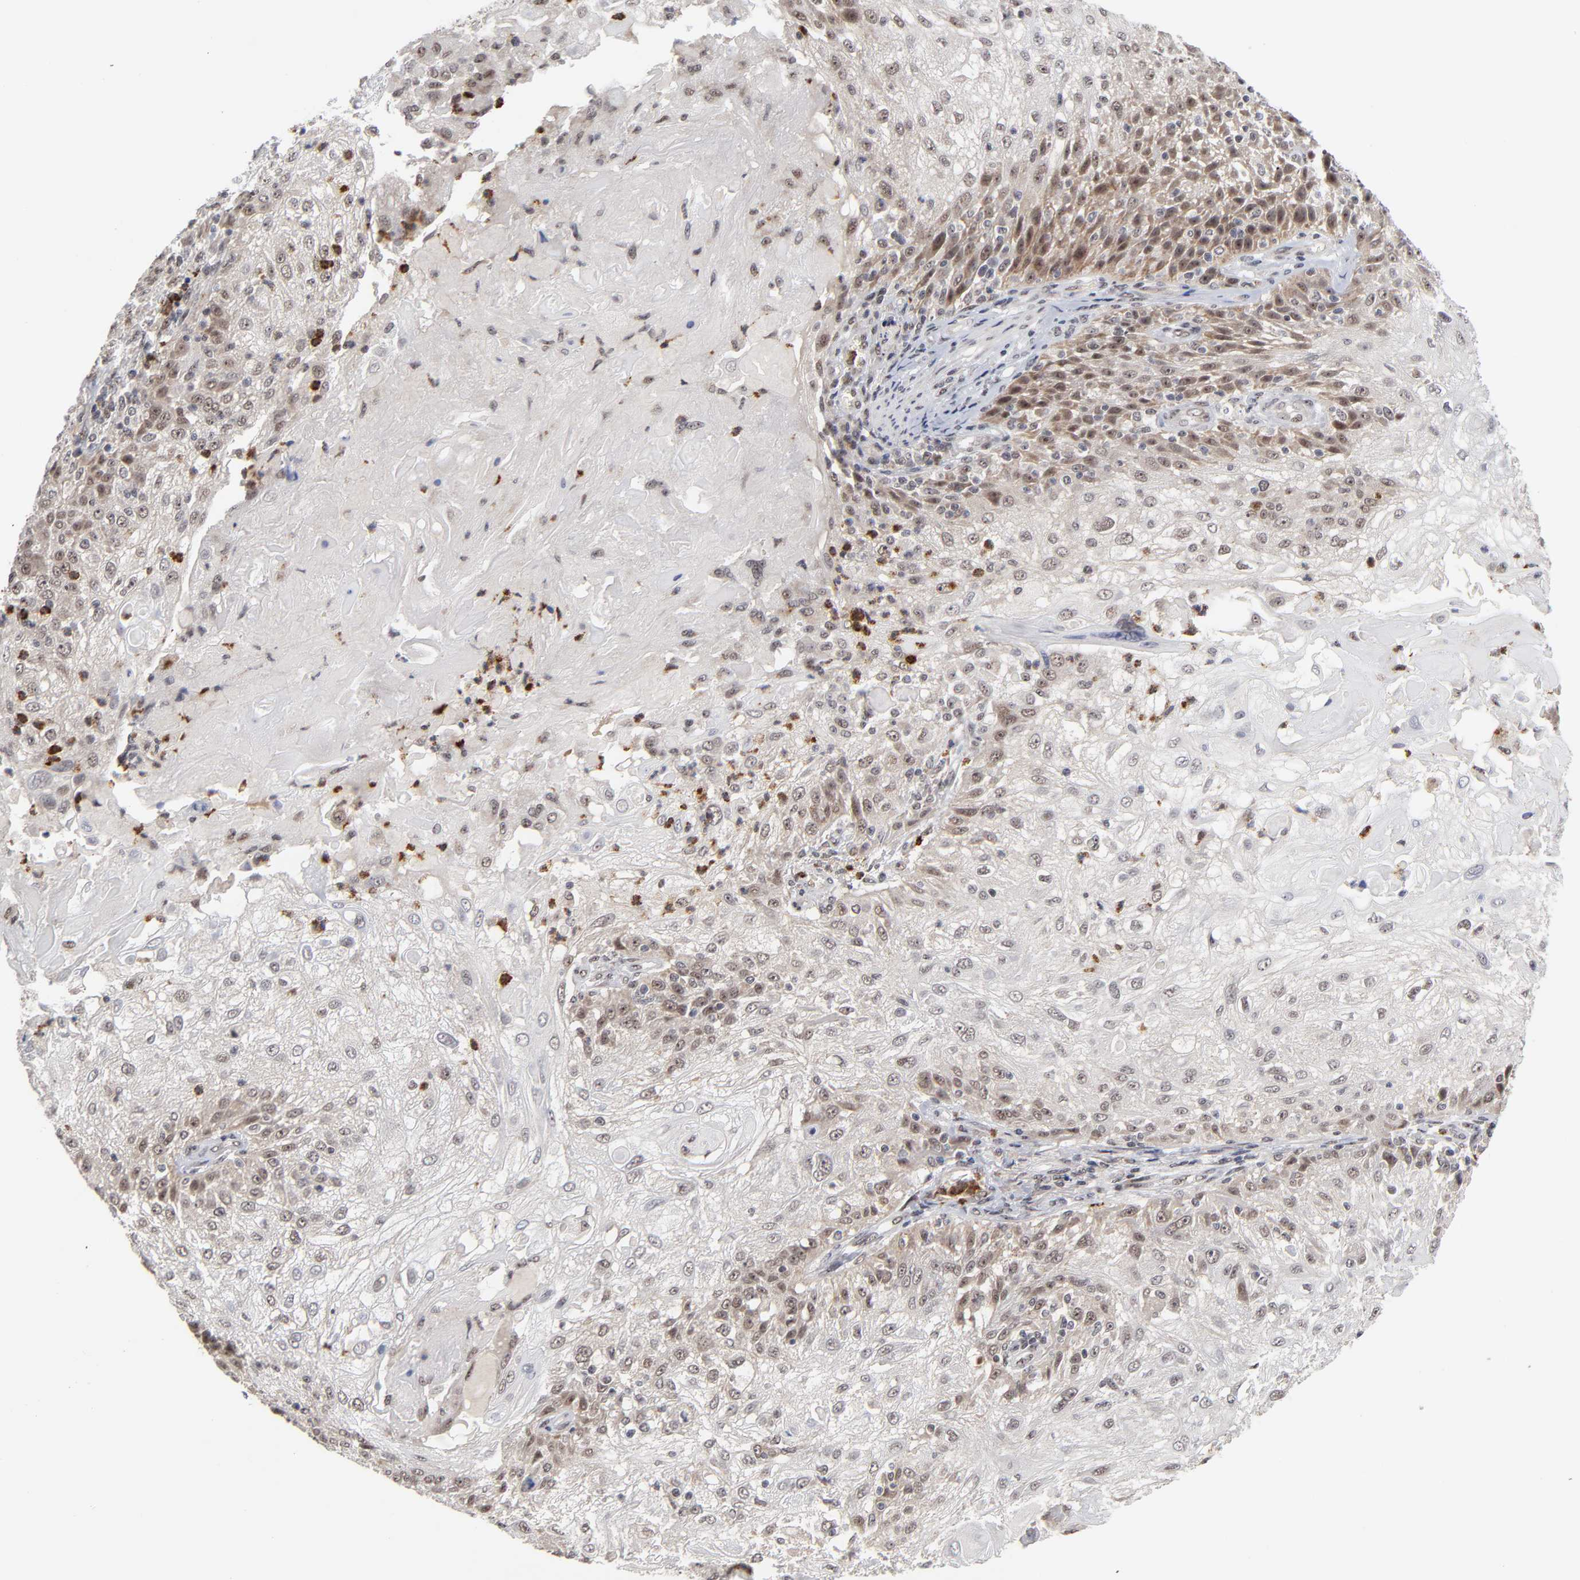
{"staining": {"intensity": "weak", "quantity": "25%-75%", "location": "nuclear"}, "tissue": "skin cancer", "cell_type": "Tumor cells", "image_type": "cancer", "snomed": [{"axis": "morphology", "description": "Normal tissue, NOS"}, {"axis": "morphology", "description": "Squamous cell carcinoma, NOS"}, {"axis": "topography", "description": "Skin"}], "caption": "Weak nuclear staining for a protein is seen in approximately 25%-75% of tumor cells of skin cancer using immunohistochemistry (IHC).", "gene": "ZNF419", "patient": {"sex": "female", "age": 83}}